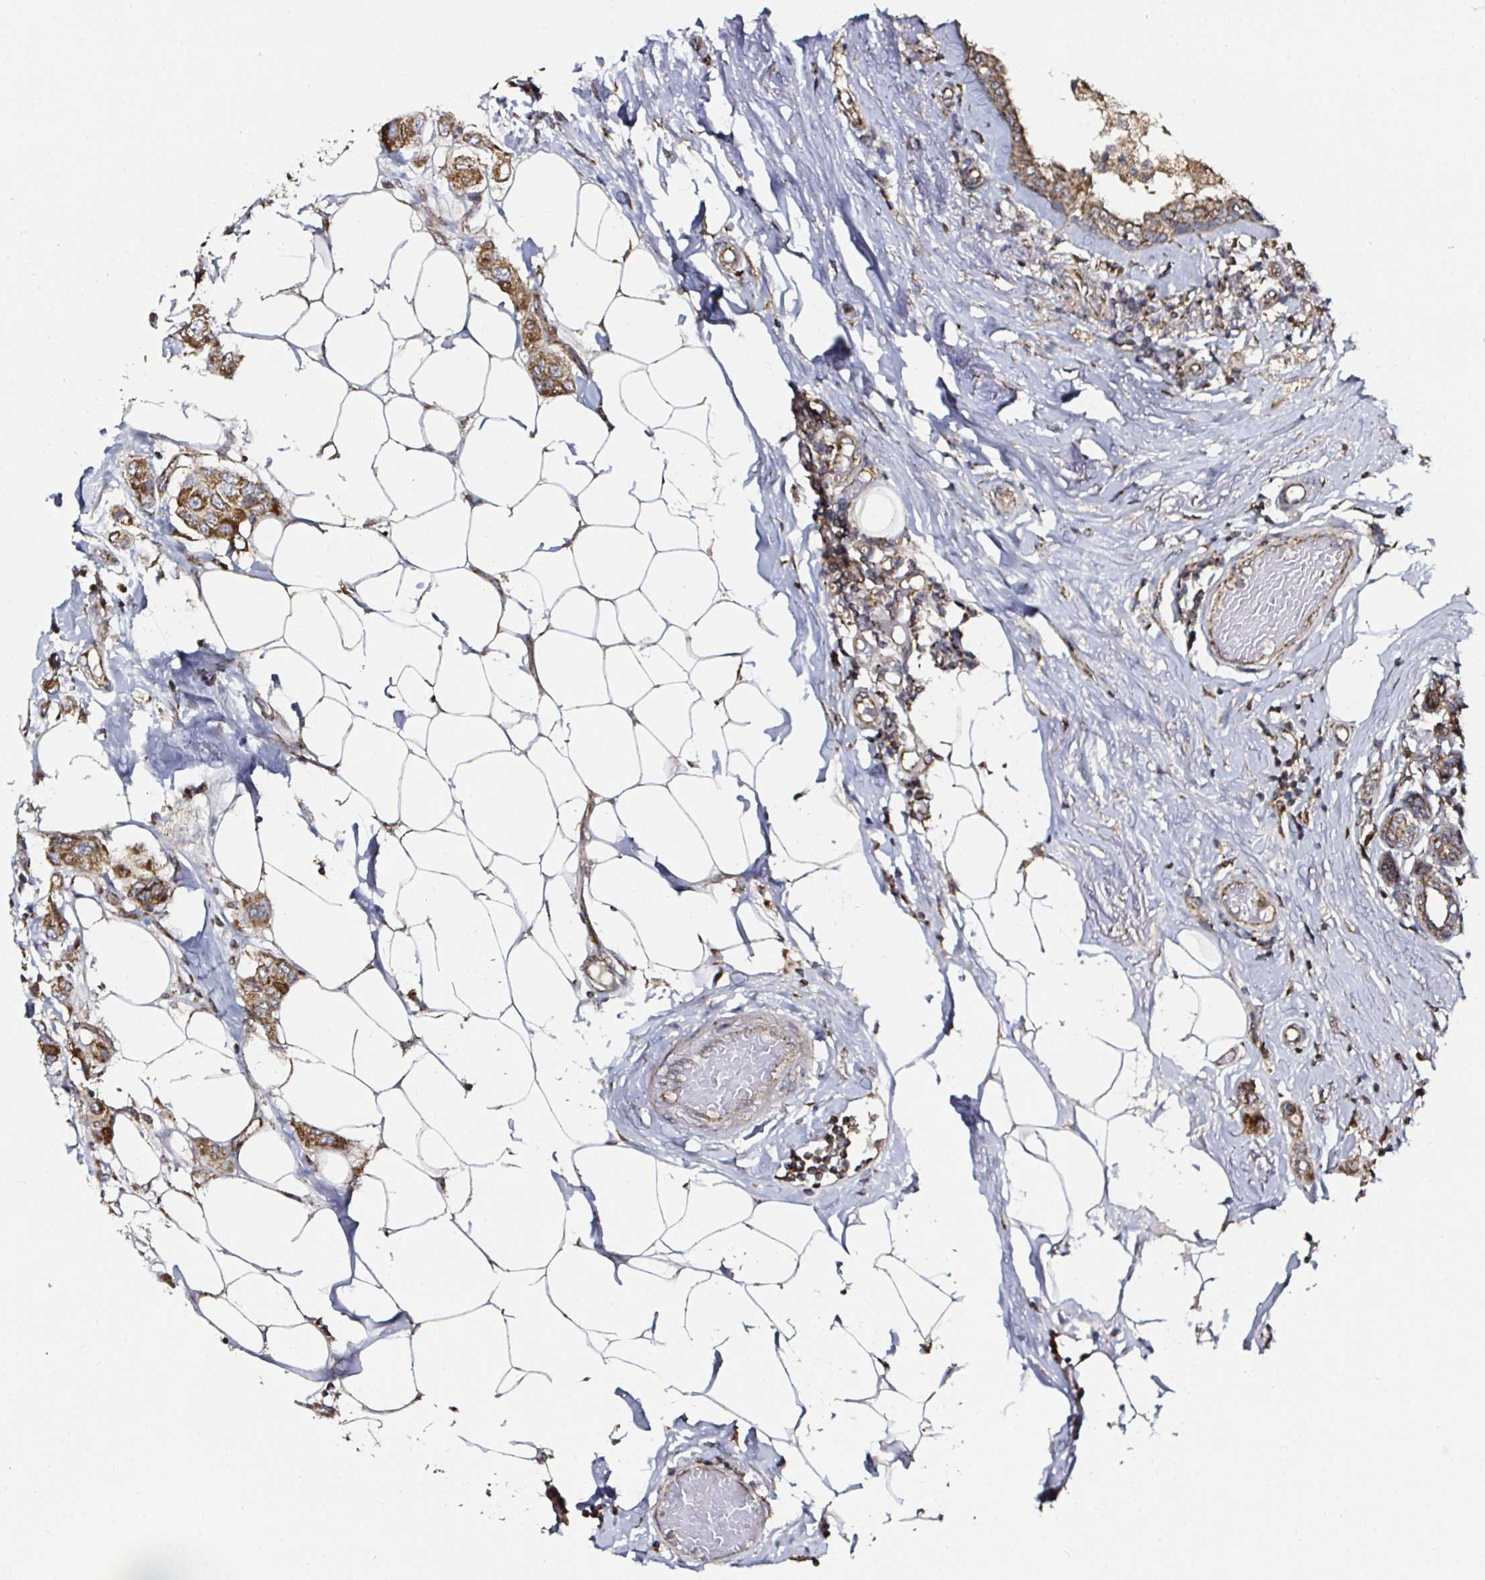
{"staining": {"intensity": "moderate", "quantity": ">75%", "location": "cytoplasmic/membranous"}, "tissue": "breast cancer", "cell_type": "Tumor cells", "image_type": "cancer", "snomed": [{"axis": "morphology", "description": "Lobular carcinoma"}, {"axis": "topography", "description": "Breast"}], "caption": "Immunohistochemical staining of human breast cancer demonstrates medium levels of moderate cytoplasmic/membranous protein positivity in about >75% of tumor cells.", "gene": "ATAD3B", "patient": {"sex": "female", "age": 51}}